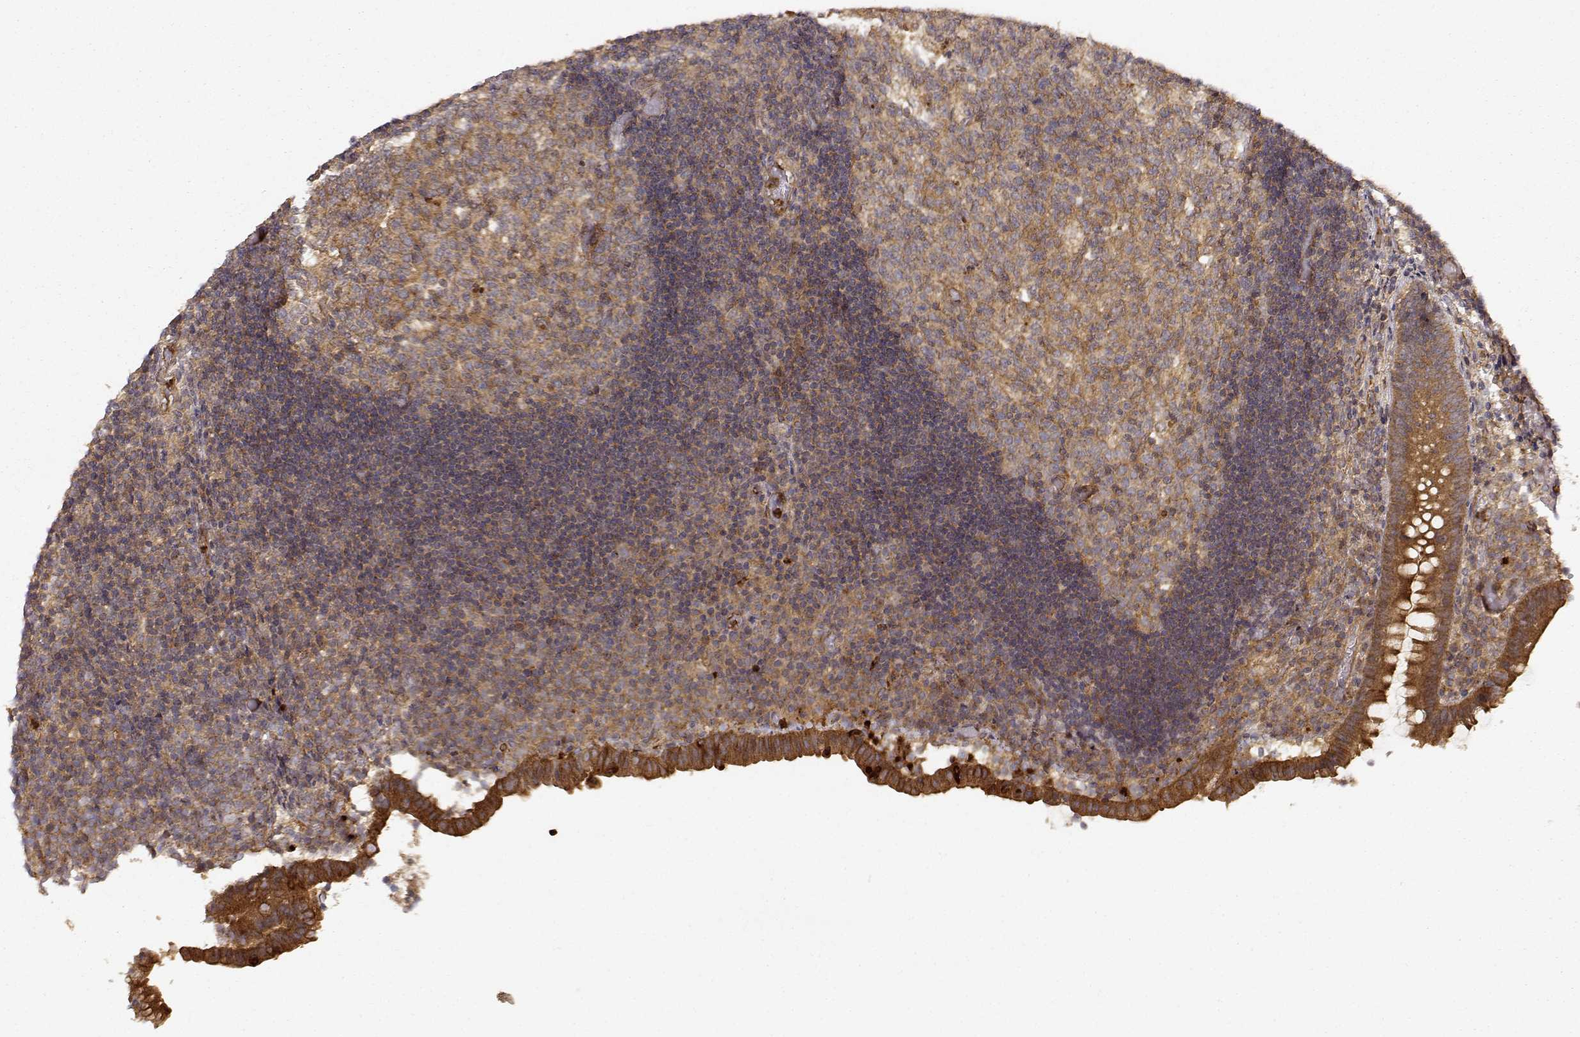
{"staining": {"intensity": "strong", "quantity": ">75%", "location": "cytoplasmic/membranous"}, "tissue": "appendix", "cell_type": "Glandular cells", "image_type": "normal", "snomed": [{"axis": "morphology", "description": "Normal tissue, NOS"}, {"axis": "topography", "description": "Appendix"}], "caption": "The histopathology image reveals immunohistochemical staining of benign appendix. There is strong cytoplasmic/membranous expression is identified in about >75% of glandular cells. The protein of interest is shown in brown color, while the nuclei are stained blue.", "gene": "CDK5RAP2", "patient": {"sex": "female", "age": 32}}